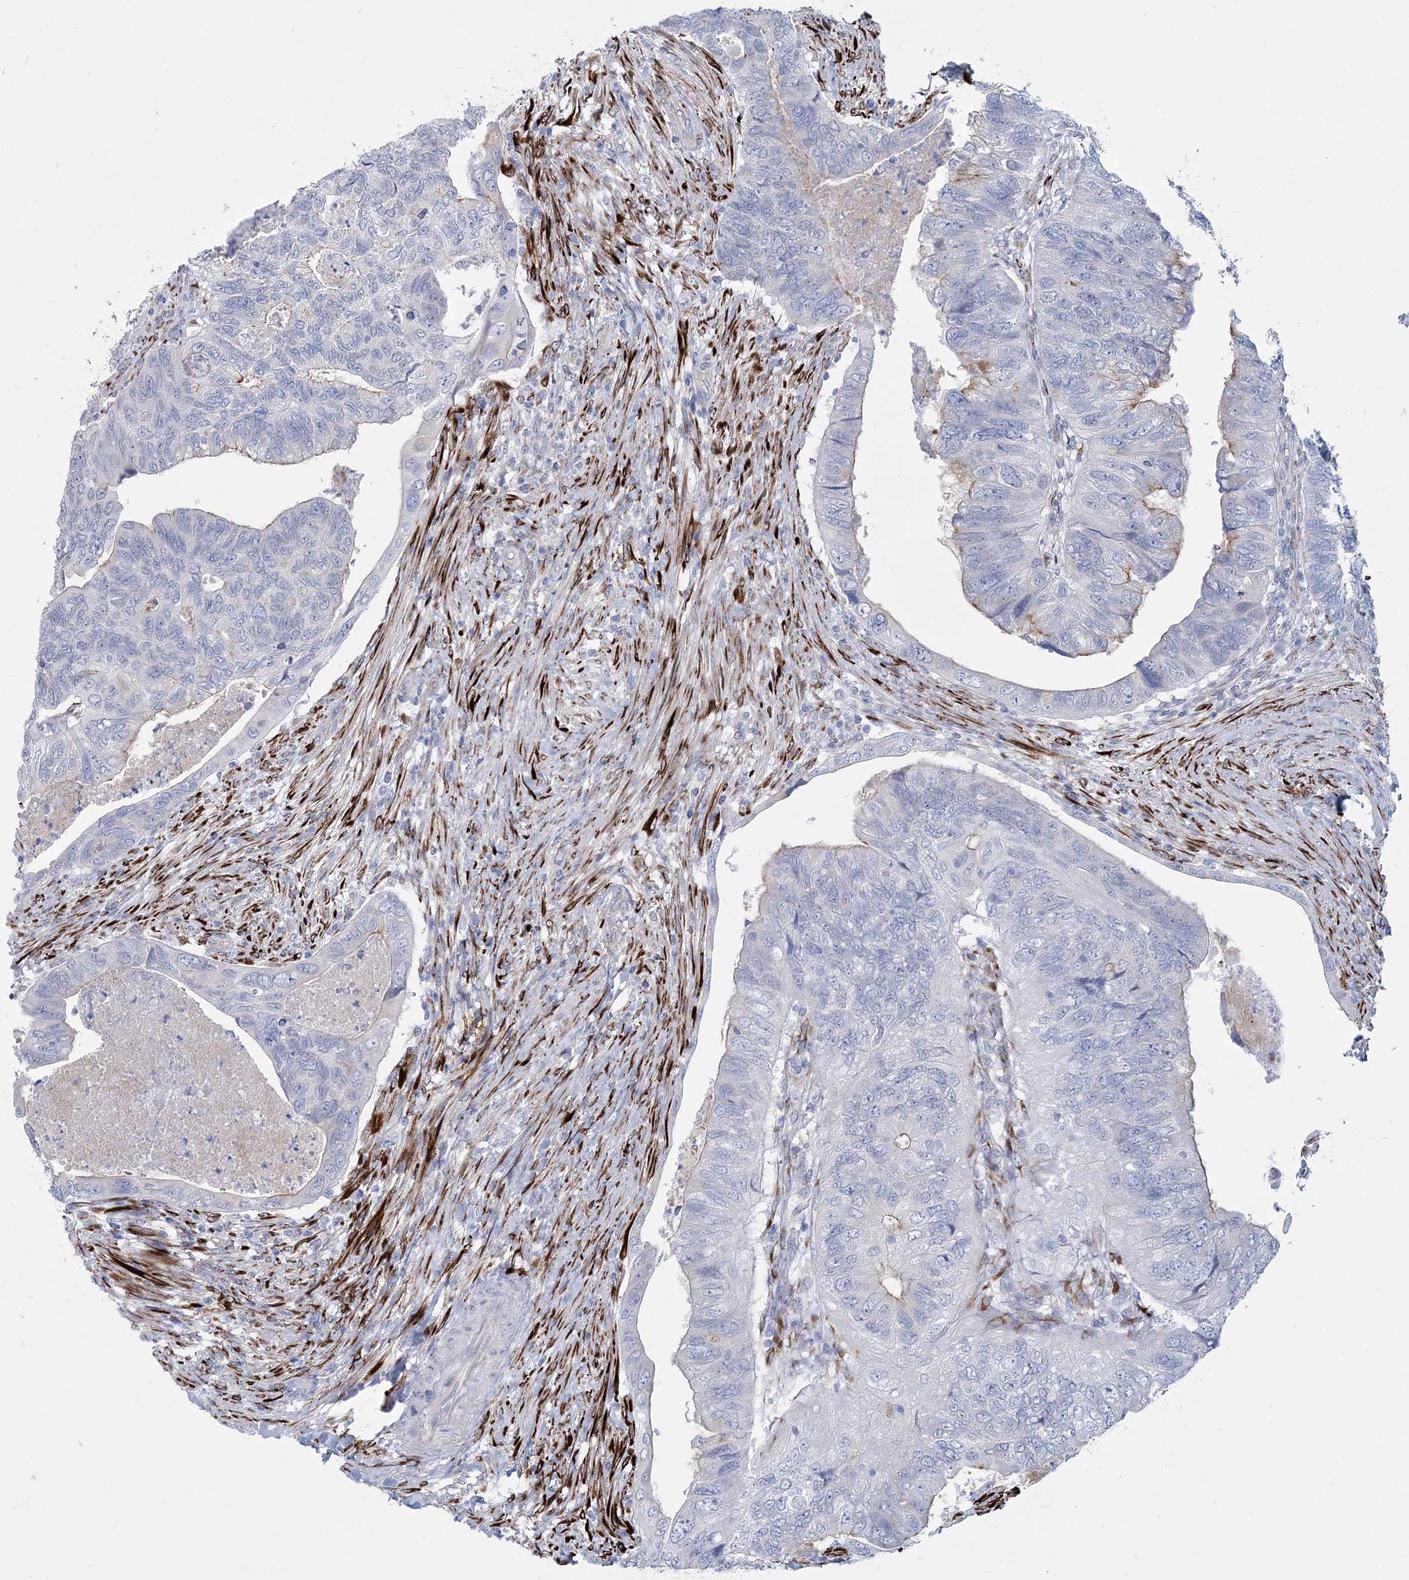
{"staining": {"intensity": "negative", "quantity": "none", "location": "none"}, "tissue": "colorectal cancer", "cell_type": "Tumor cells", "image_type": "cancer", "snomed": [{"axis": "morphology", "description": "Adenocarcinoma, NOS"}, {"axis": "topography", "description": "Rectum"}], "caption": "This is an immunohistochemistry photomicrograph of human adenocarcinoma (colorectal). There is no staining in tumor cells.", "gene": "RAB11FIP5", "patient": {"sex": "male", "age": 63}}